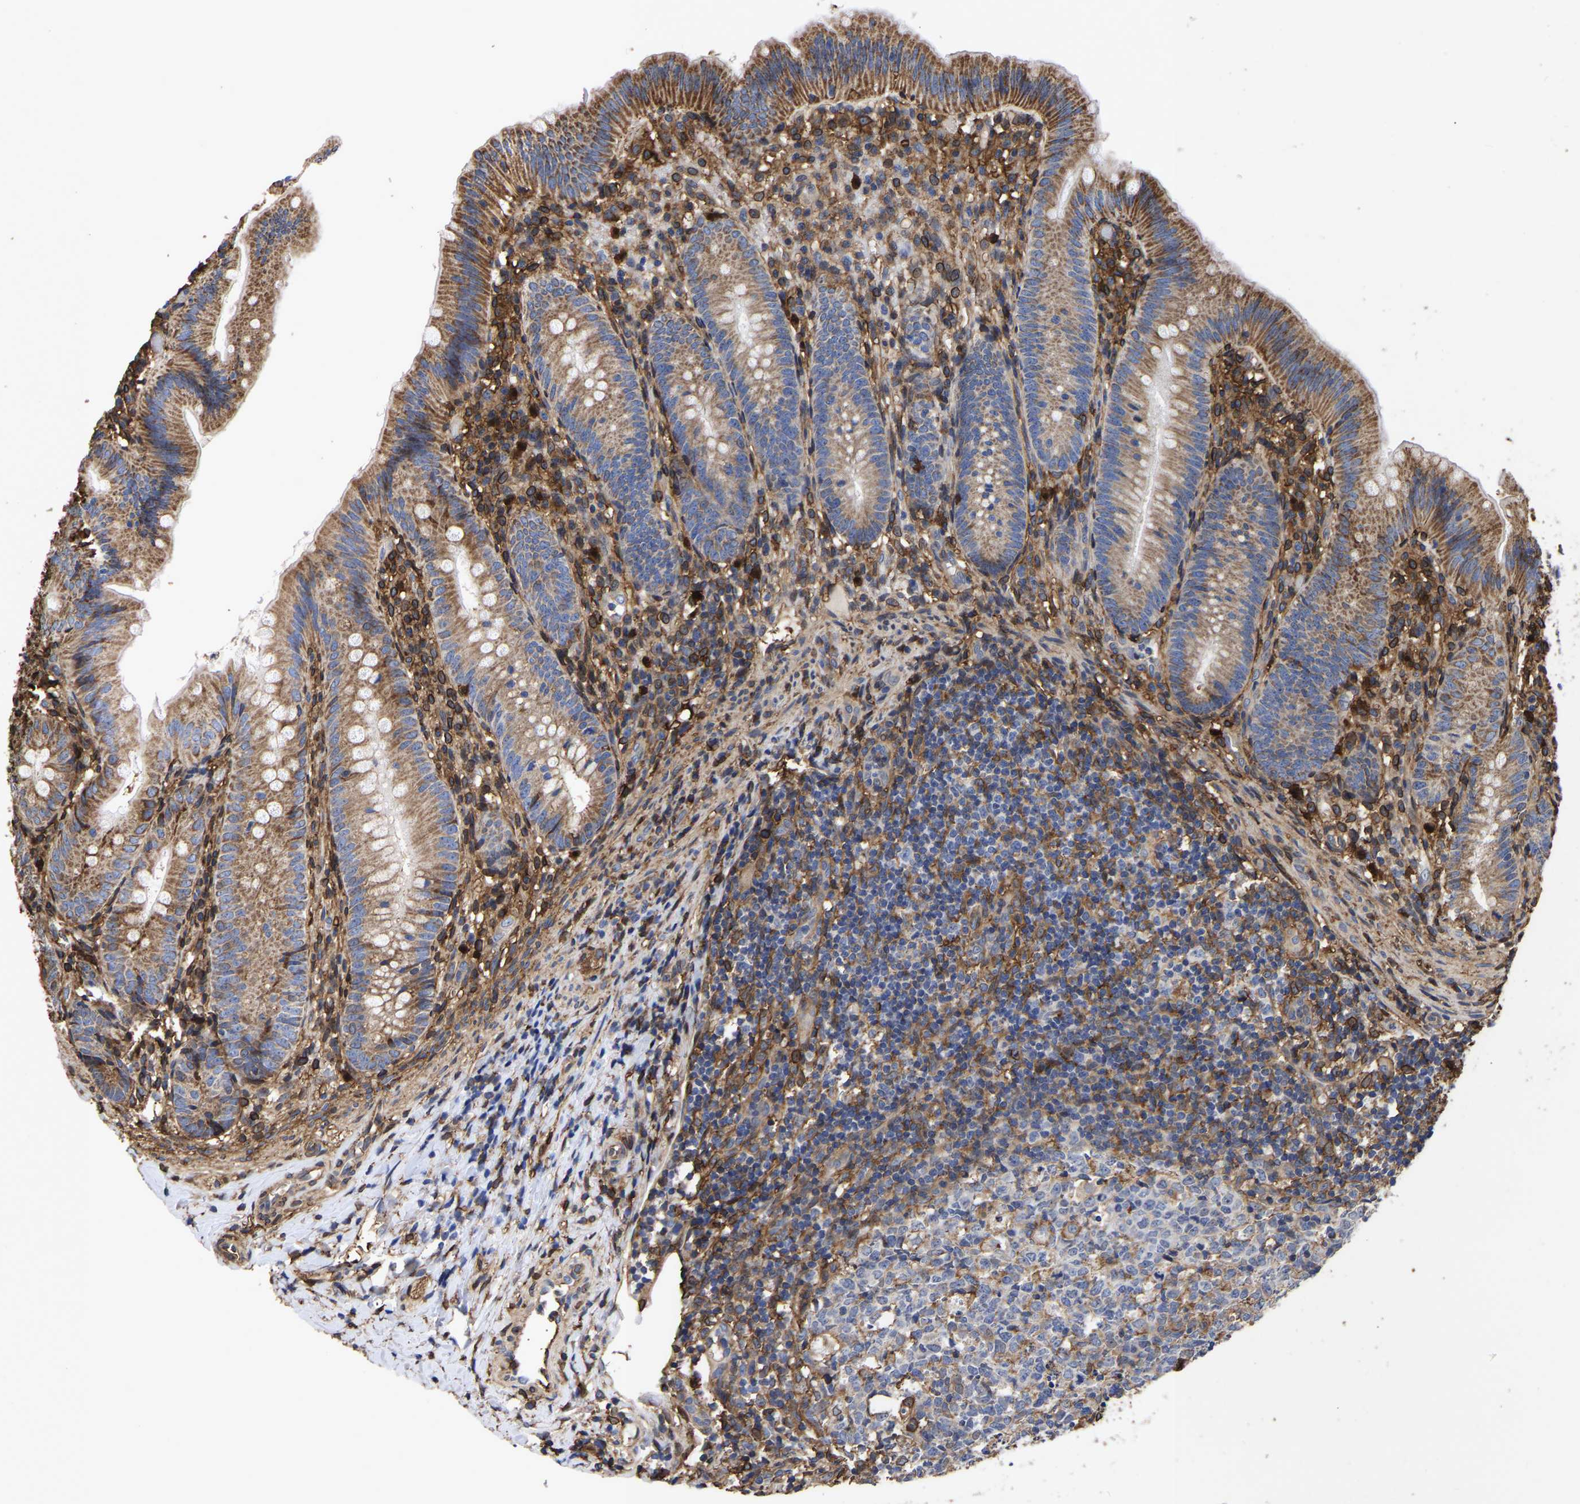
{"staining": {"intensity": "strong", "quantity": ">75%", "location": "cytoplasmic/membranous"}, "tissue": "appendix", "cell_type": "Glandular cells", "image_type": "normal", "snomed": [{"axis": "morphology", "description": "Normal tissue, NOS"}, {"axis": "topography", "description": "Appendix"}], "caption": "A photomicrograph of appendix stained for a protein displays strong cytoplasmic/membranous brown staining in glandular cells. Immunohistochemistry (ihc) stains the protein in brown and the nuclei are stained blue.", "gene": "LIF", "patient": {"sex": "male", "age": 1}}